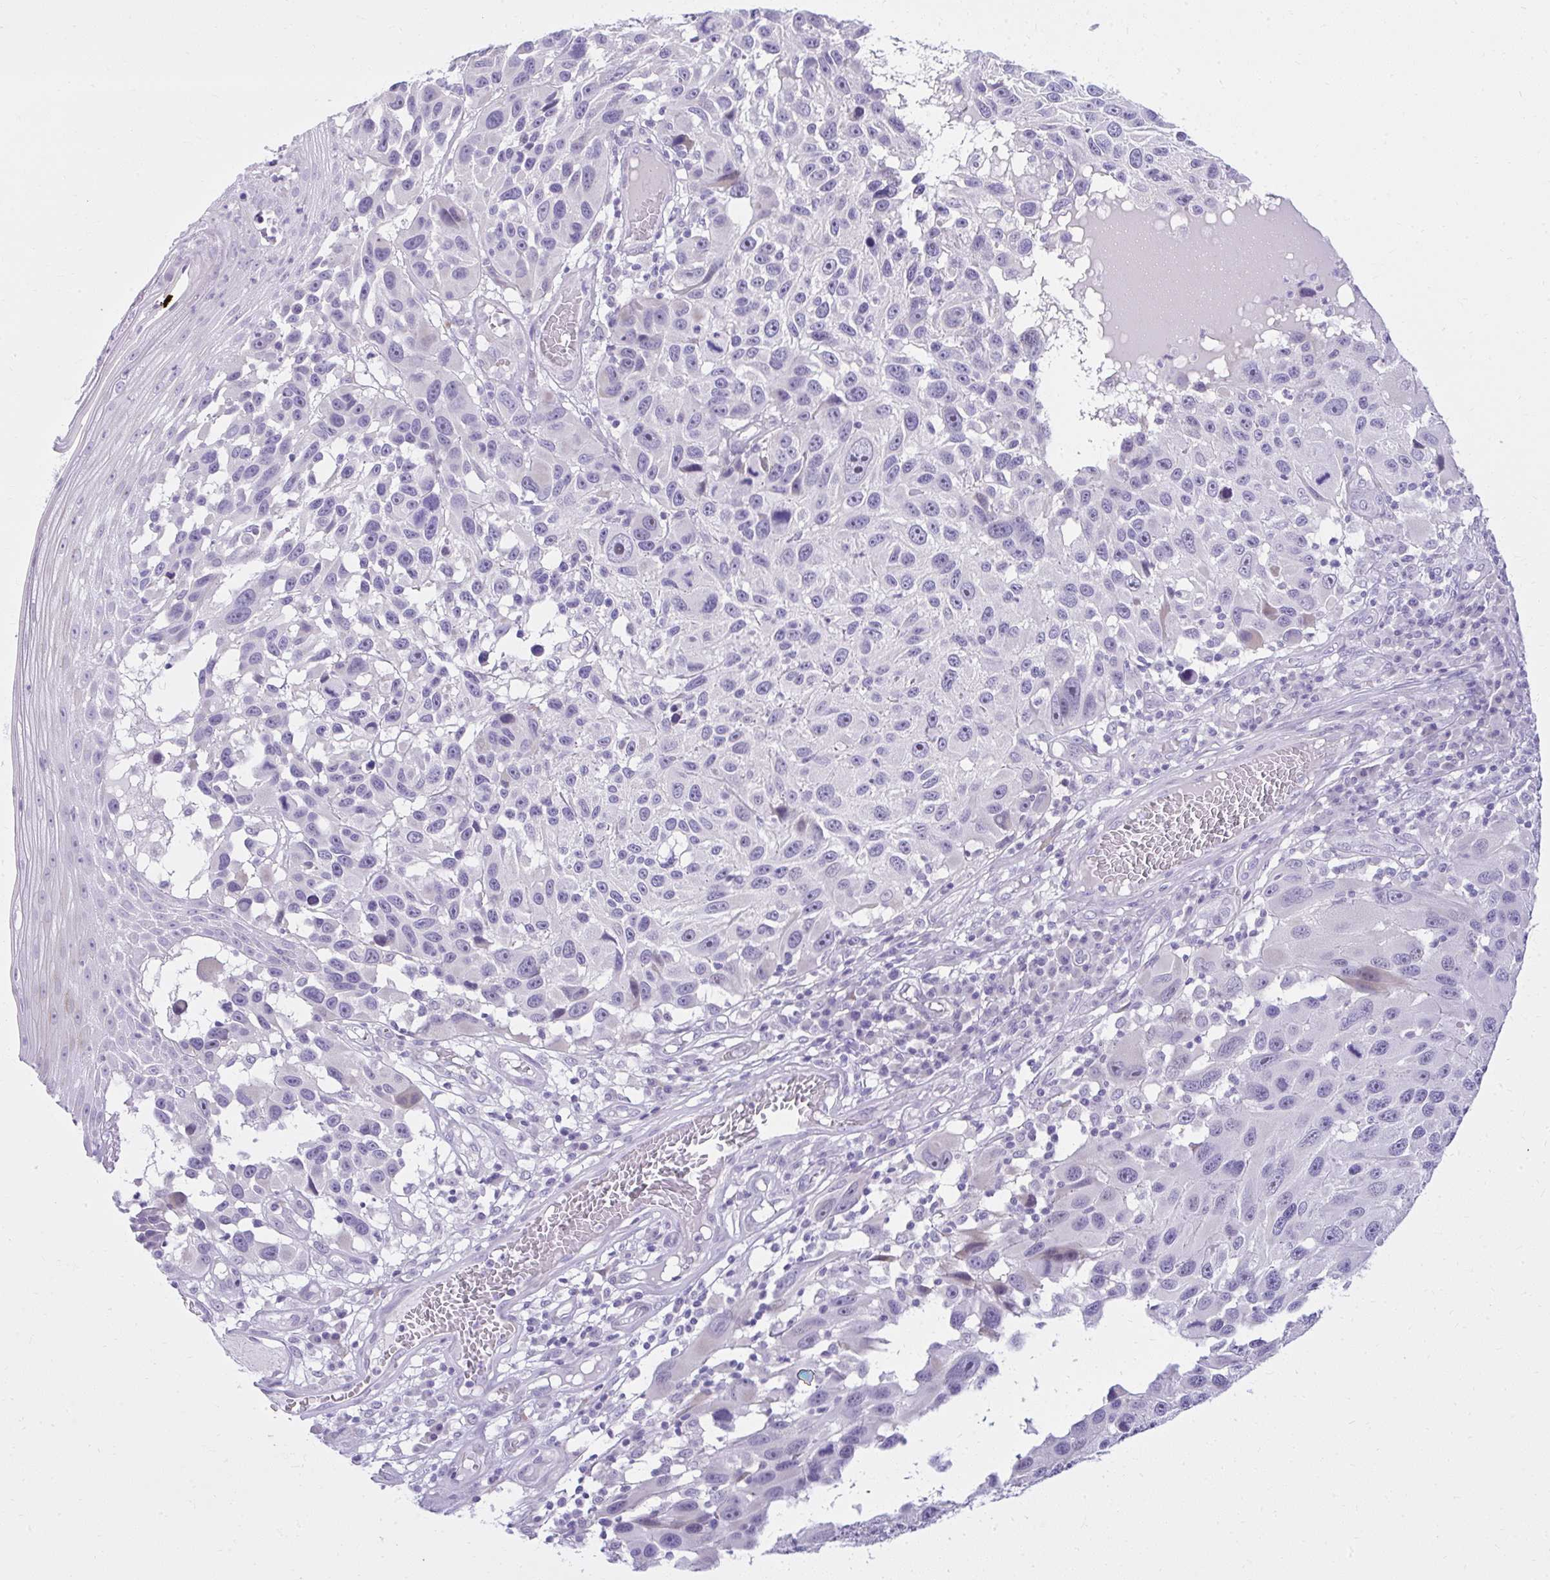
{"staining": {"intensity": "negative", "quantity": "none", "location": "none"}, "tissue": "melanoma", "cell_type": "Tumor cells", "image_type": "cancer", "snomed": [{"axis": "morphology", "description": "Malignant melanoma, NOS"}, {"axis": "topography", "description": "Skin"}], "caption": "IHC micrograph of neoplastic tissue: human melanoma stained with DAB (3,3'-diaminobenzidine) displays no significant protein expression in tumor cells.", "gene": "PRAP1", "patient": {"sex": "male", "age": 53}}